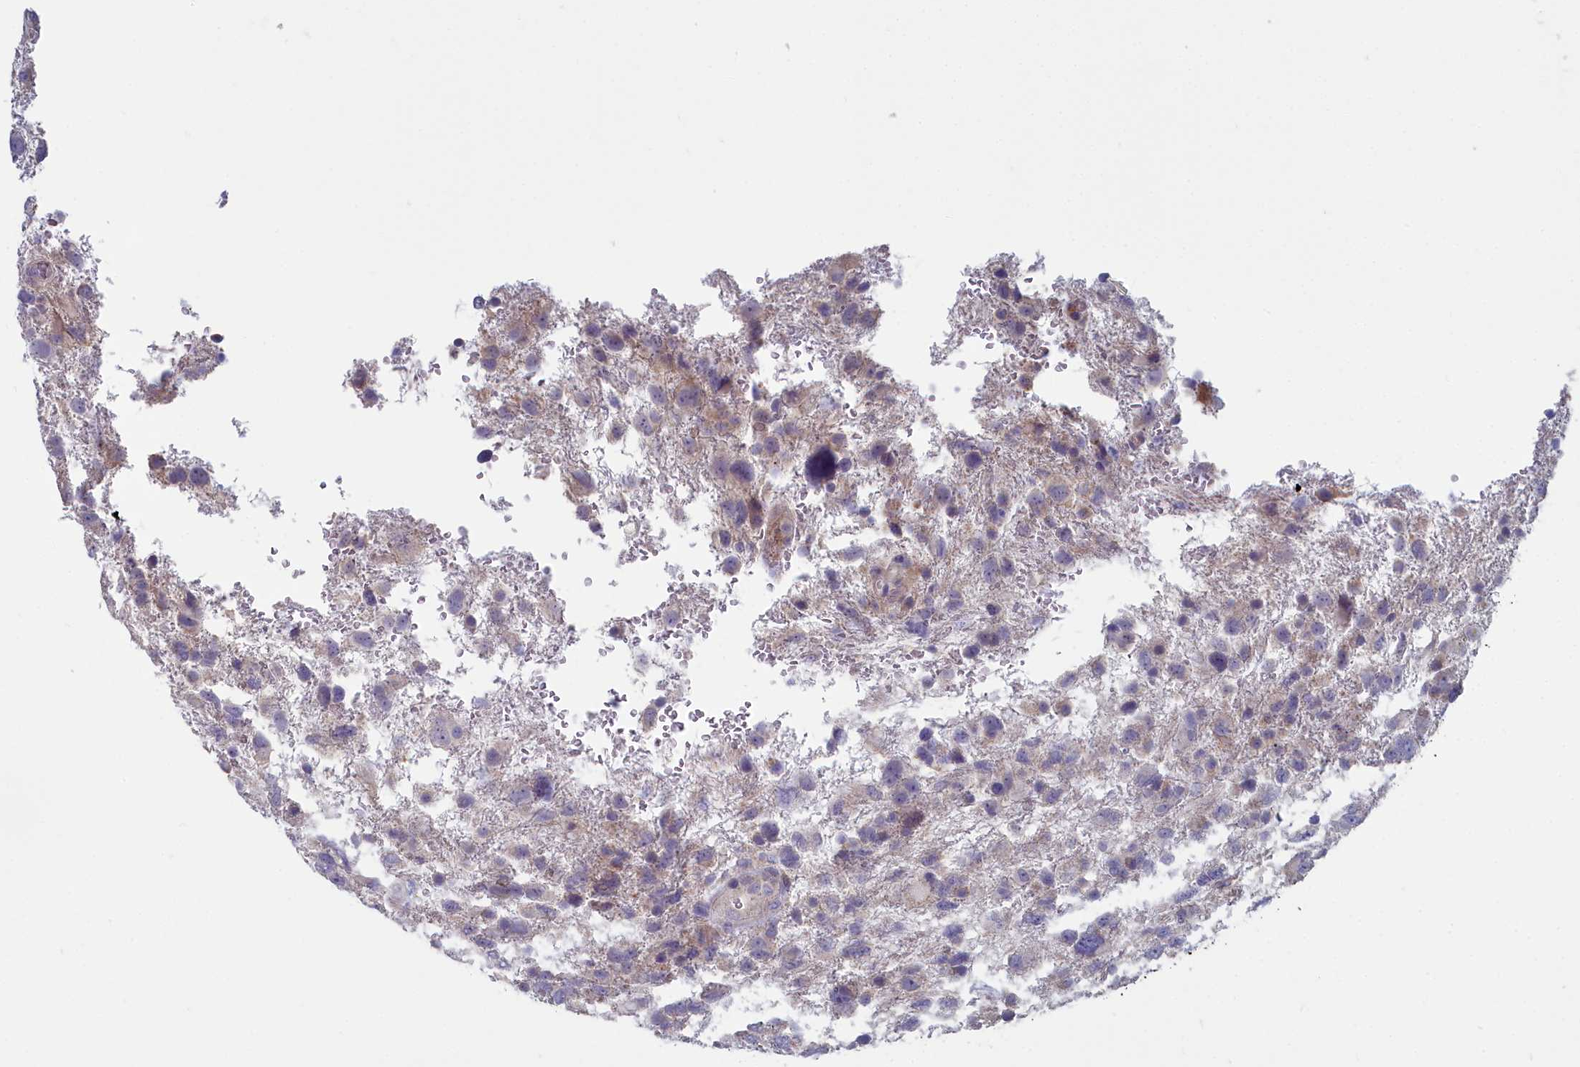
{"staining": {"intensity": "weak", "quantity": "<25%", "location": "cytoplasmic/membranous"}, "tissue": "glioma", "cell_type": "Tumor cells", "image_type": "cancer", "snomed": [{"axis": "morphology", "description": "Glioma, malignant, High grade"}, {"axis": "topography", "description": "Brain"}], "caption": "Glioma stained for a protein using immunohistochemistry (IHC) shows no staining tumor cells.", "gene": "INSYN2A", "patient": {"sex": "male", "age": 61}}